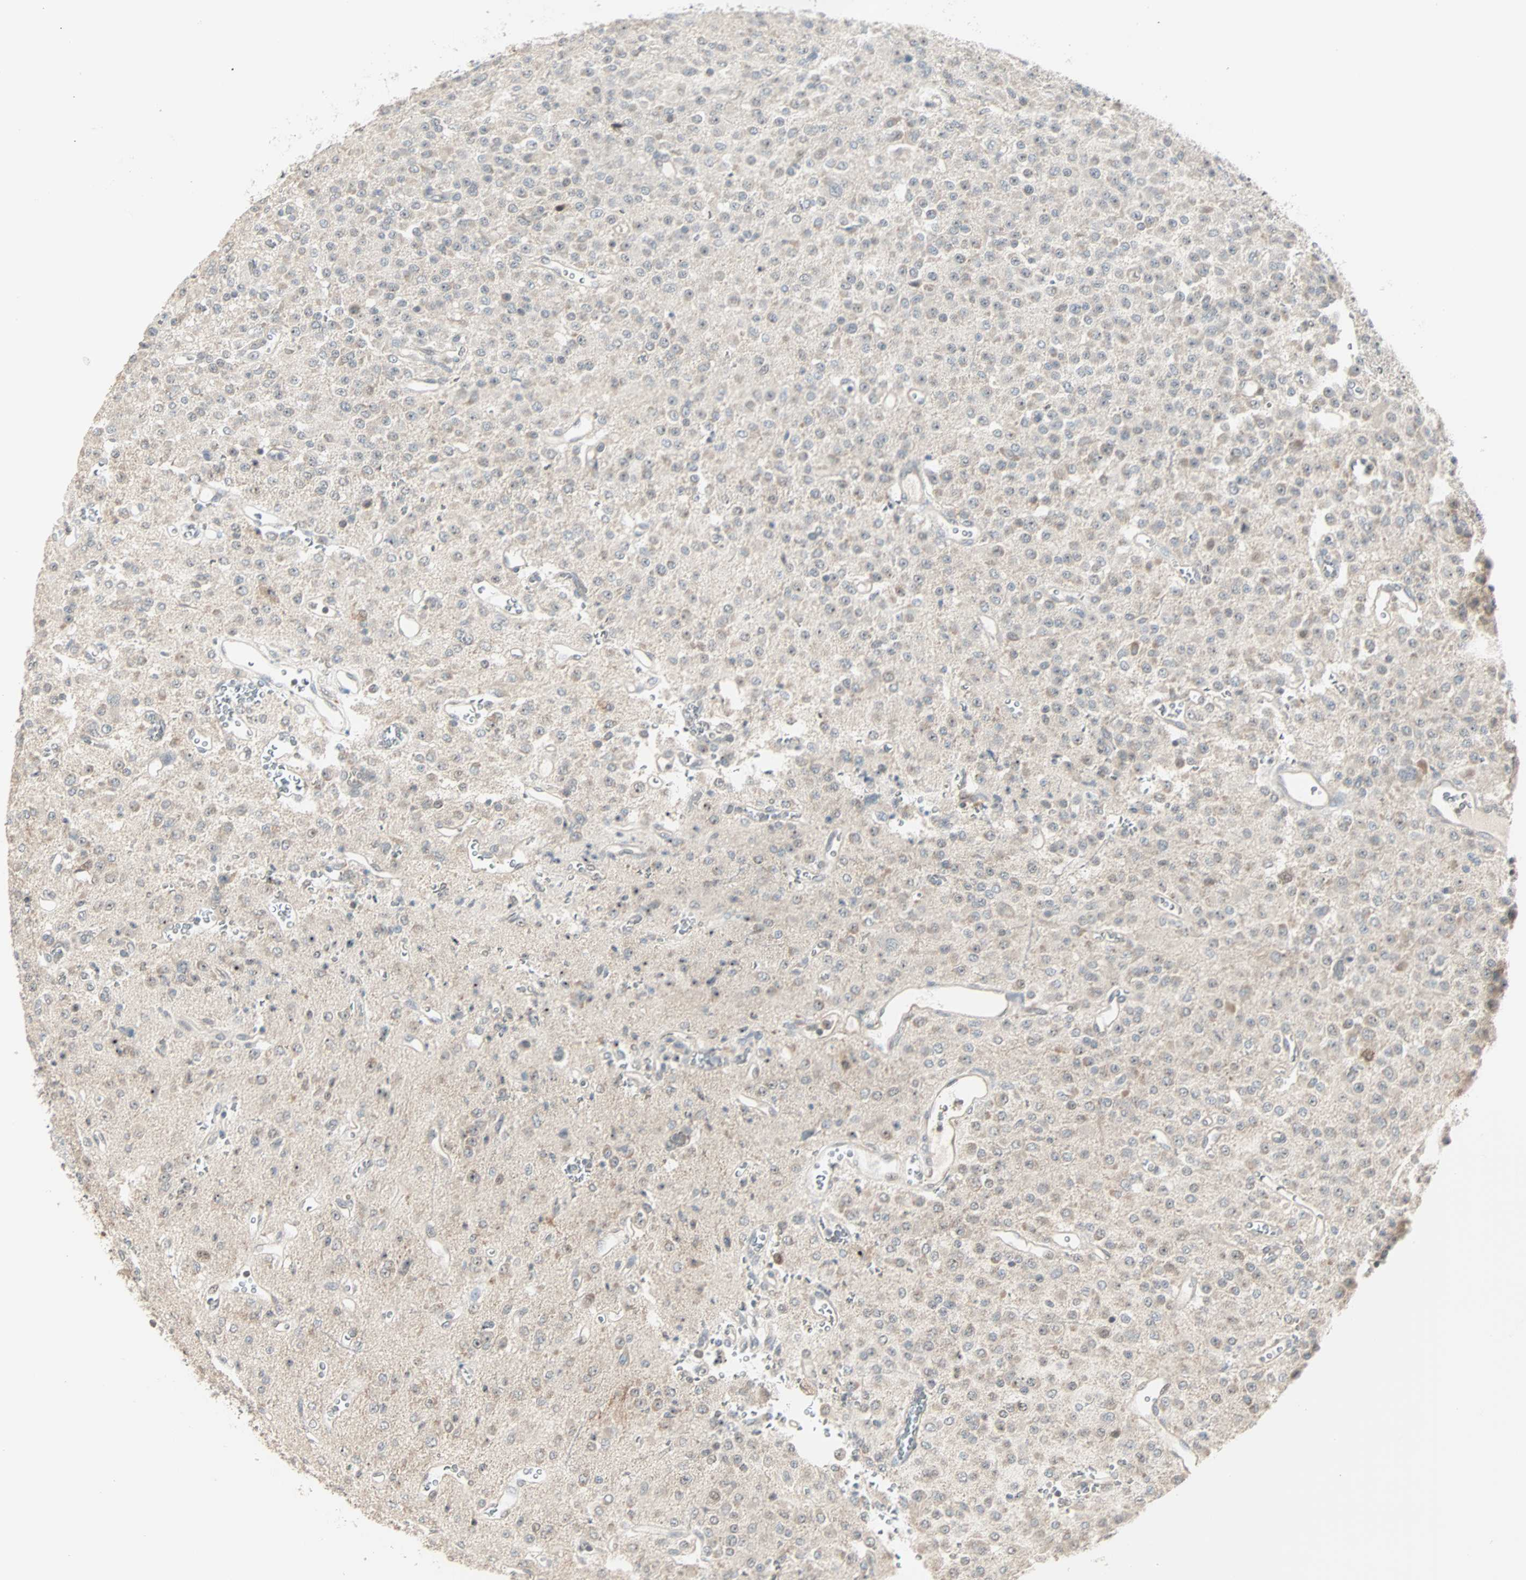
{"staining": {"intensity": "weak", "quantity": "25%-75%", "location": "cytoplasmic/membranous,nuclear"}, "tissue": "glioma", "cell_type": "Tumor cells", "image_type": "cancer", "snomed": [{"axis": "morphology", "description": "Glioma, malignant, Low grade"}, {"axis": "topography", "description": "Brain"}], "caption": "IHC of human glioma demonstrates low levels of weak cytoplasmic/membranous and nuclear positivity in approximately 25%-75% of tumor cells.", "gene": "KDM4A", "patient": {"sex": "male", "age": 38}}